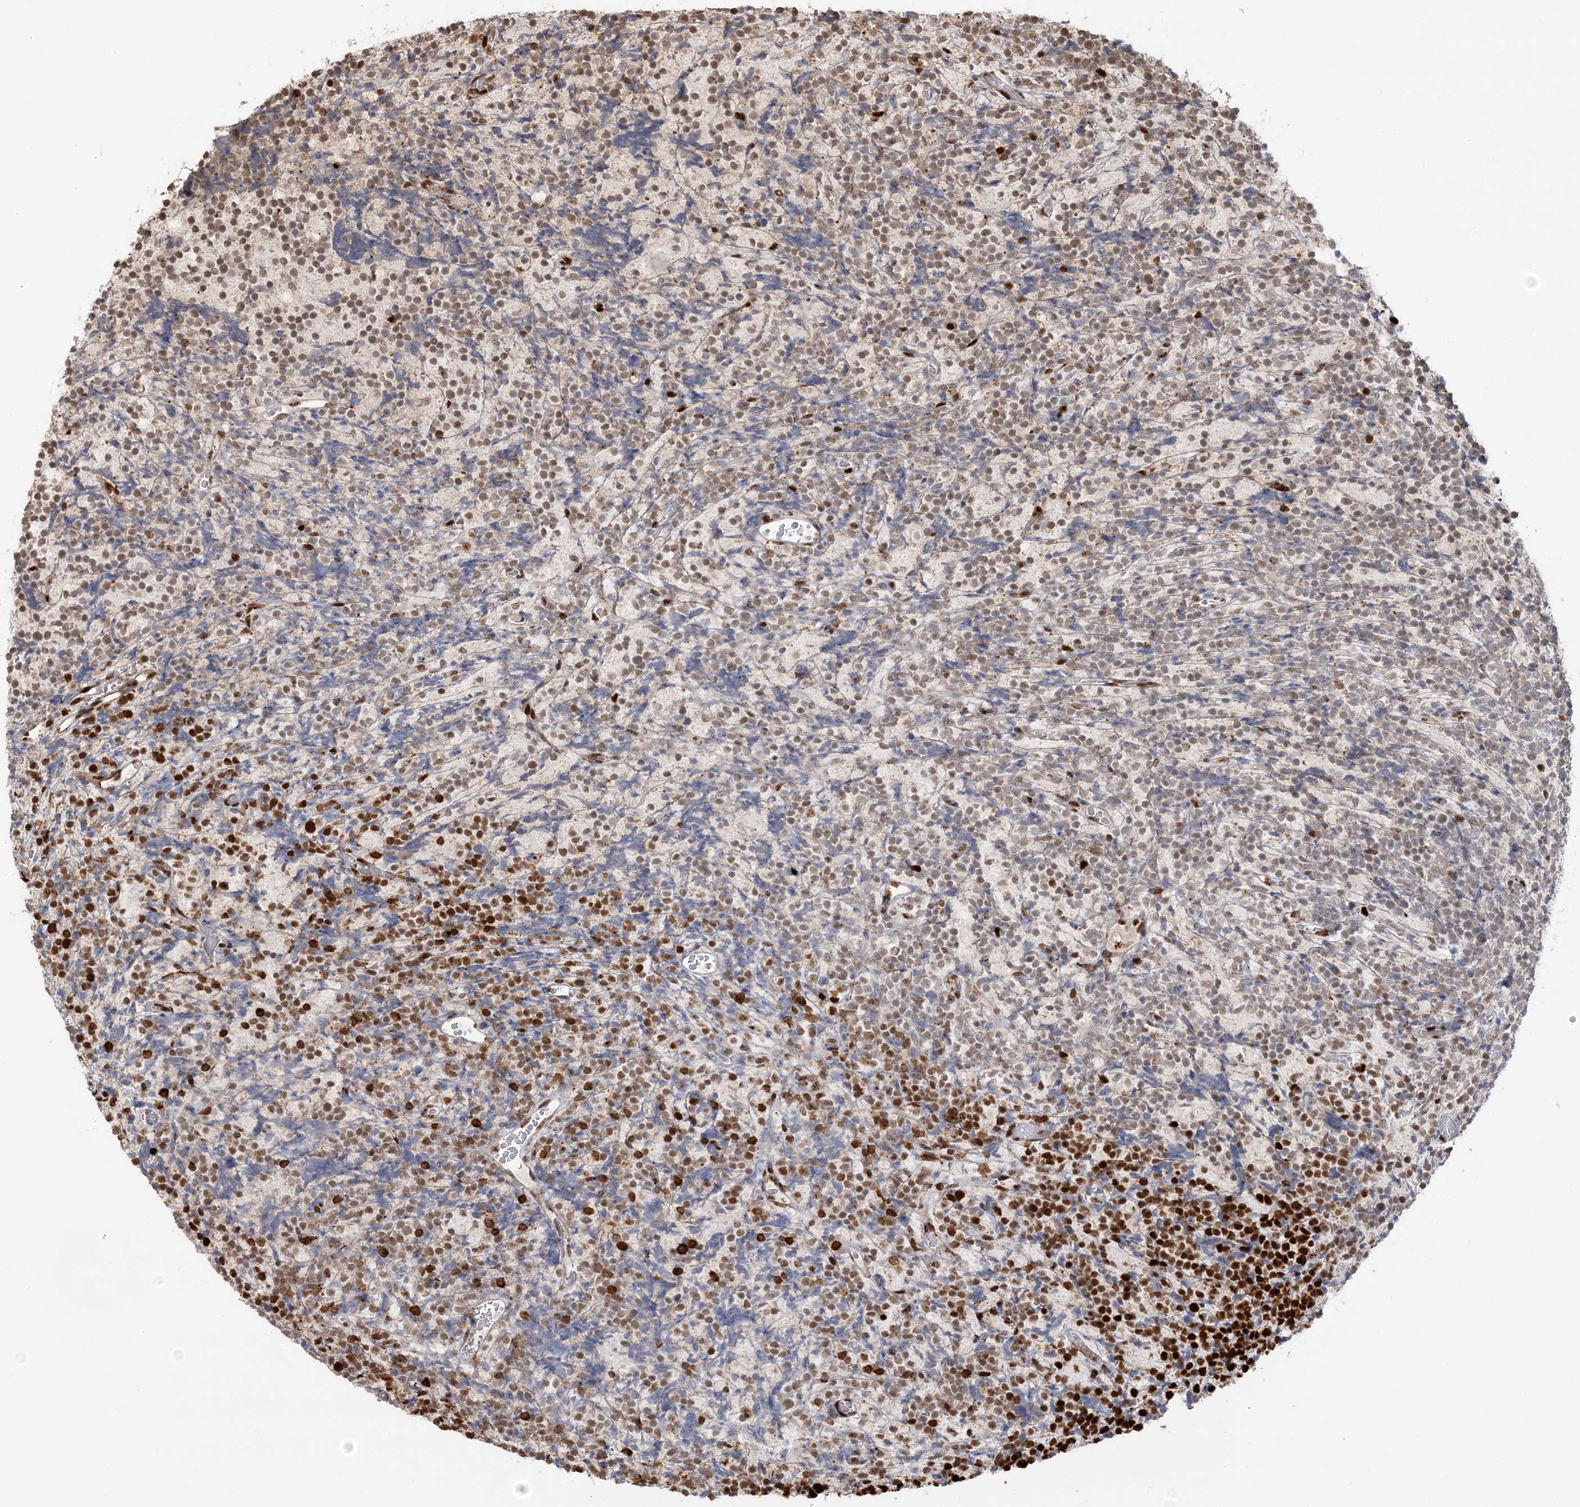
{"staining": {"intensity": "strong", "quantity": "25%-75%", "location": "nuclear"}, "tissue": "glioma", "cell_type": "Tumor cells", "image_type": "cancer", "snomed": [{"axis": "morphology", "description": "Glioma, malignant, Low grade"}, {"axis": "topography", "description": "Brain"}], "caption": "Low-grade glioma (malignant) was stained to show a protein in brown. There is high levels of strong nuclear positivity in about 25%-75% of tumor cells.", "gene": "SUMO2", "patient": {"sex": "female", "age": 1}}